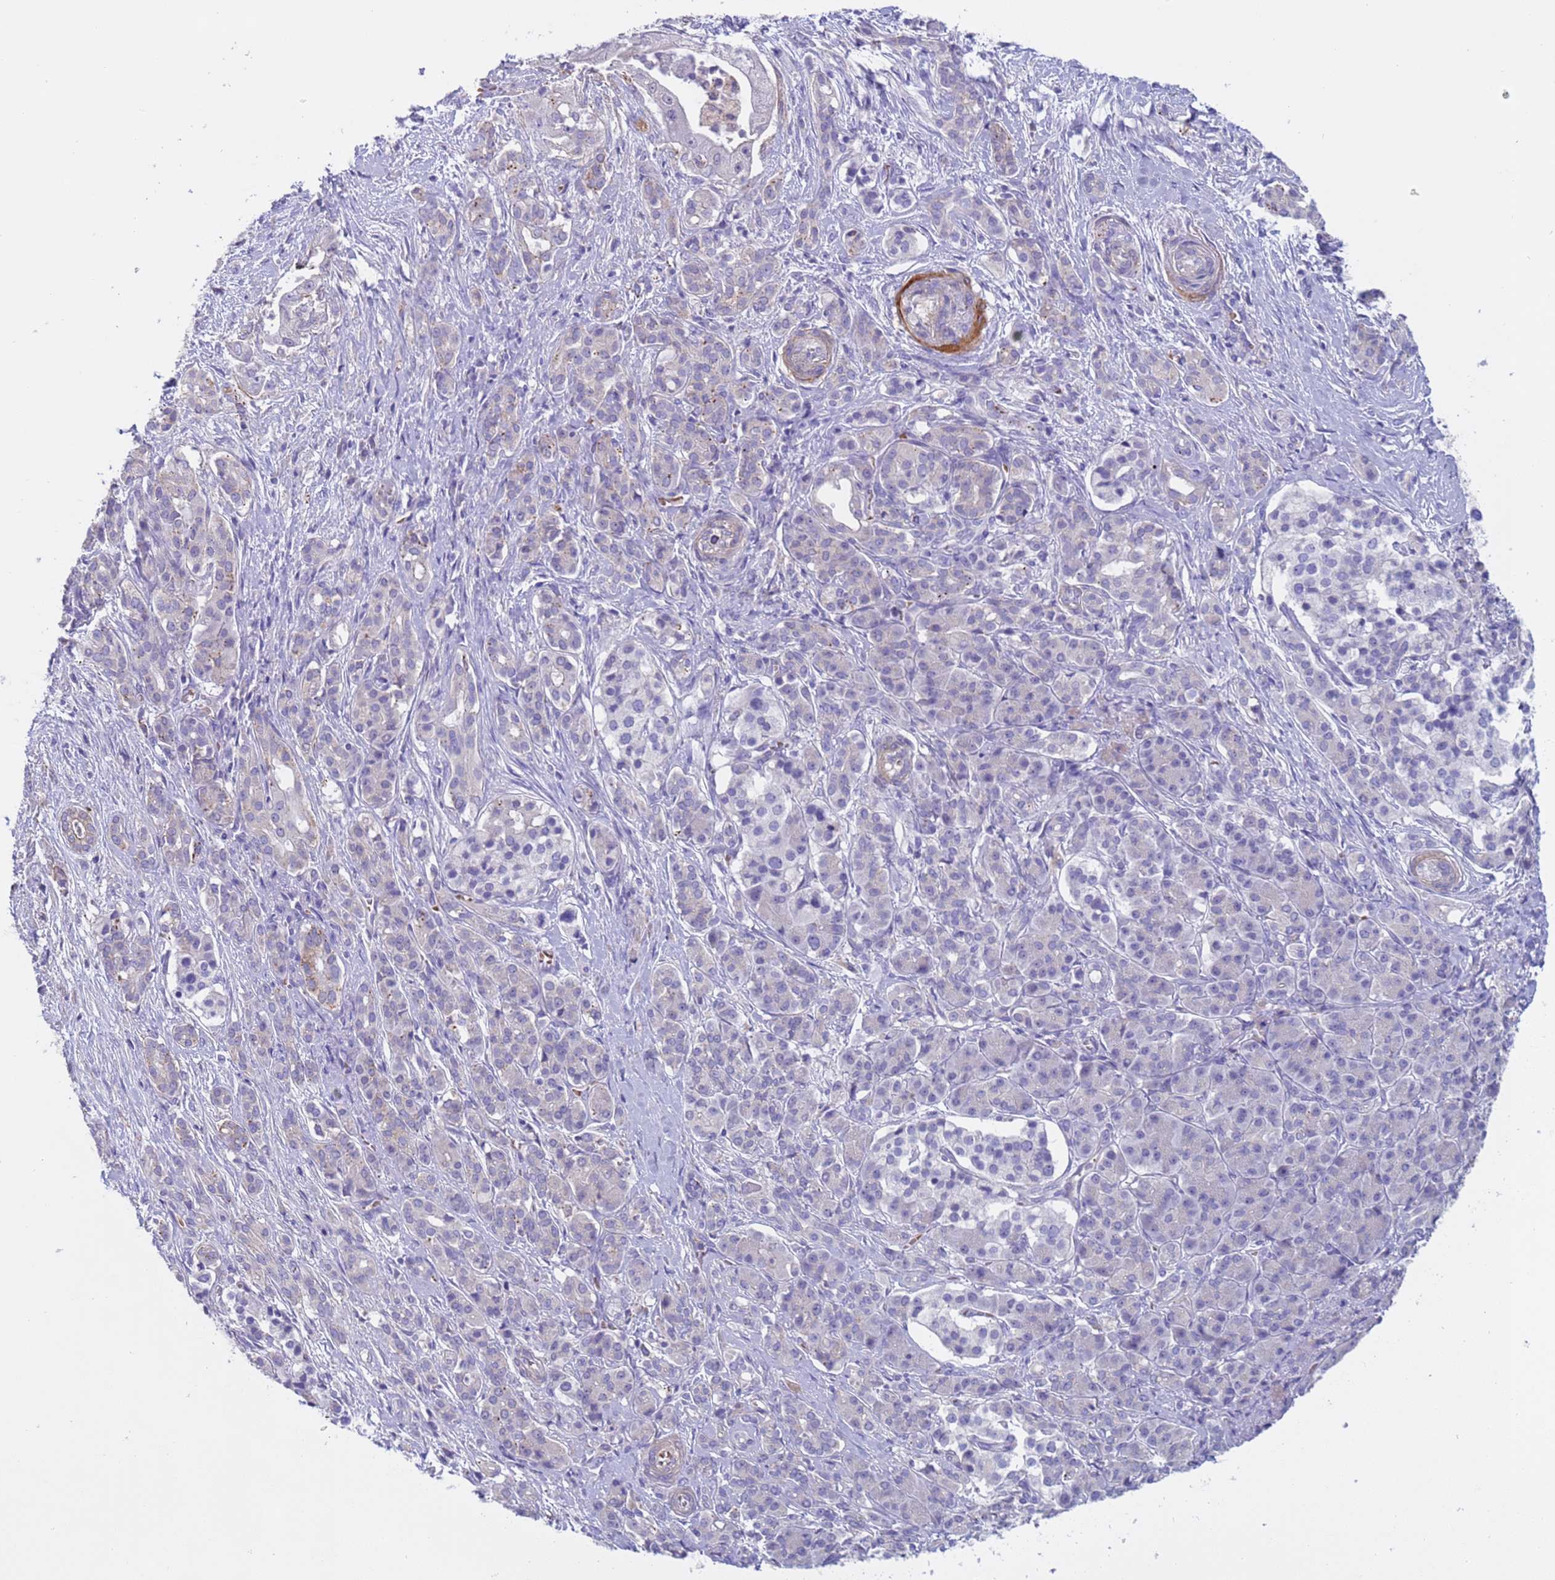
{"staining": {"intensity": "negative", "quantity": "none", "location": "none"}, "tissue": "pancreatic cancer", "cell_type": "Tumor cells", "image_type": "cancer", "snomed": [{"axis": "morphology", "description": "Adenocarcinoma, NOS"}, {"axis": "topography", "description": "Pancreas"}], "caption": "Pancreatic adenocarcinoma was stained to show a protein in brown. There is no significant staining in tumor cells.", "gene": "KBTBD3", "patient": {"sex": "male", "age": 57}}